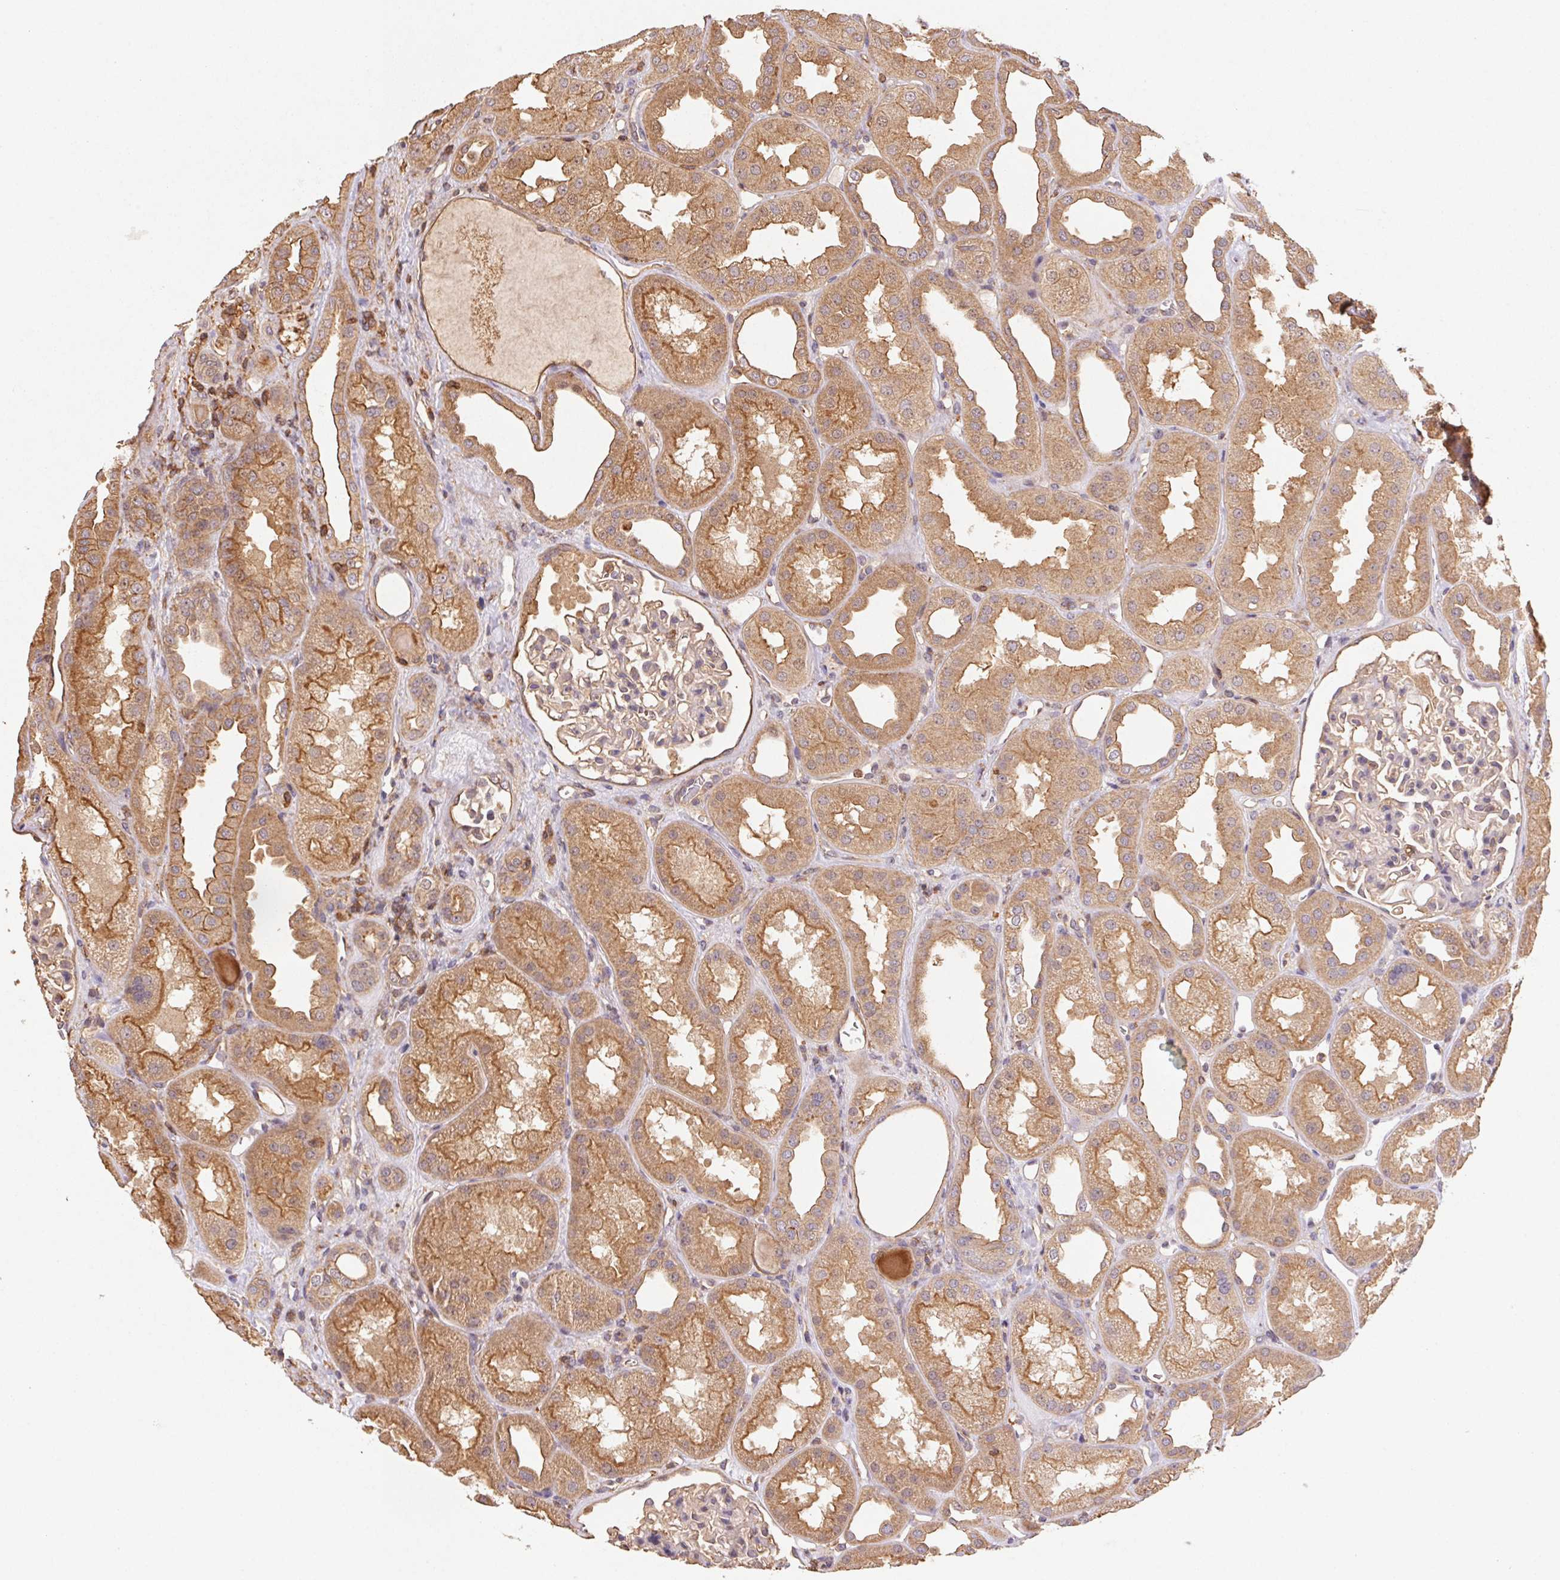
{"staining": {"intensity": "weak", "quantity": "<25%", "location": "cytoplasmic/membranous"}, "tissue": "kidney", "cell_type": "Cells in glomeruli", "image_type": "normal", "snomed": [{"axis": "morphology", "description": "Normal tissue, NOS"}, {"axis": "topography", "description": "Kidney"}], "caption": "The photomicrograph exhibits no staining of cells in glomeruli in unremarkable kidney.", "gene": "ATG10", "patient": {"sex": "male", "age": 61}}